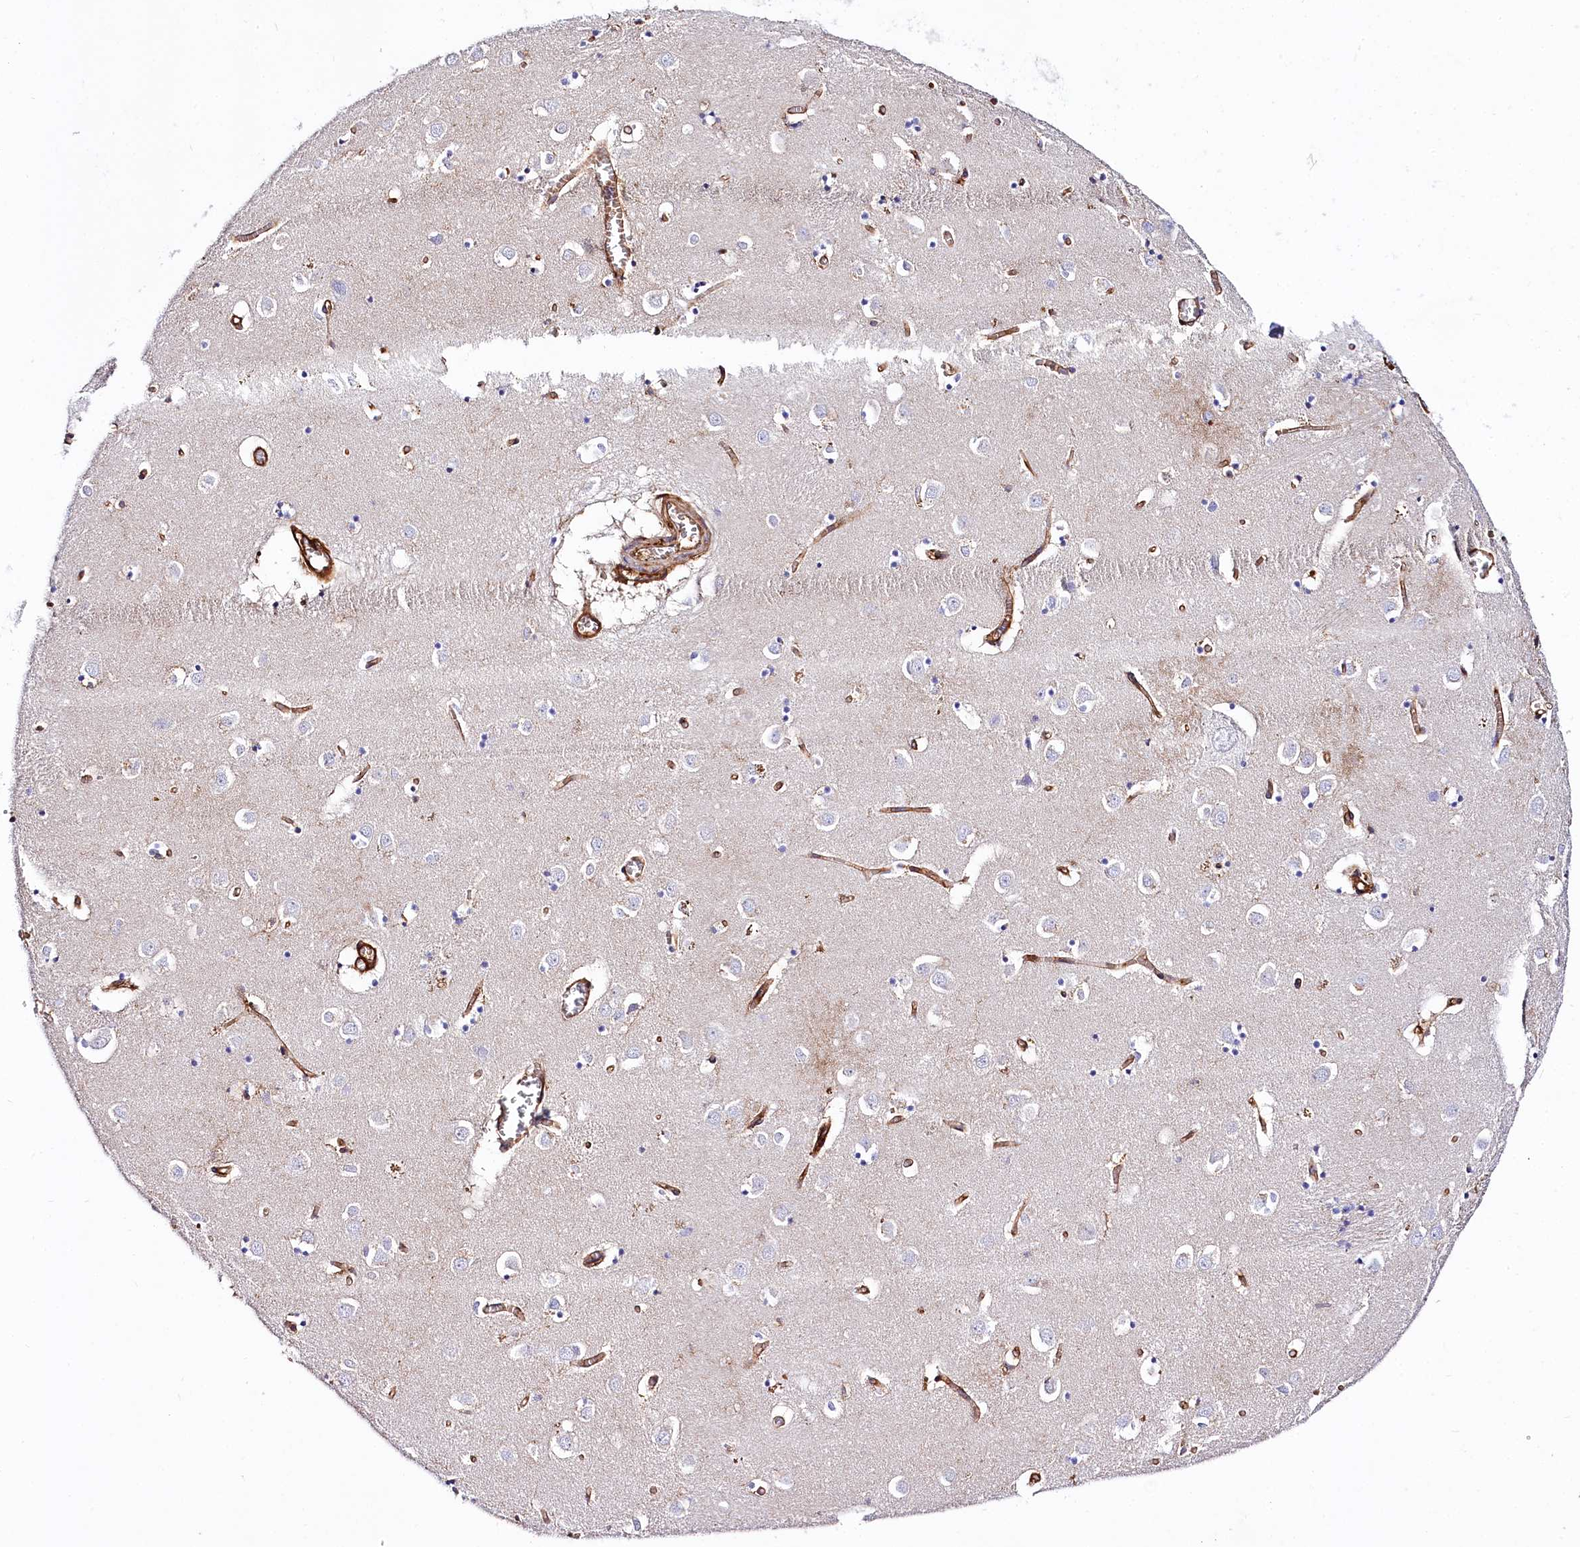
{"staining": {"intensity": "negative", "quantity": "none", "location": "none"}, "tissue": "caudate", "cell_type": "Glial cells", "image_type": "normal", "snomed": [{"axis": "morphology", "description": "Normal tissue, NOS"}, {"axis": "topography", "description": "Lateral ventricle wall"}], "caption": "Protein analysis of benign caudate exhibits no significant expression in glial cells. (DAB (3,3'-diaminobenzidine) IHC with hematoxylin counter stain).", "gene": "ANO6", "patient": {"sex": "male", "age": 70}}